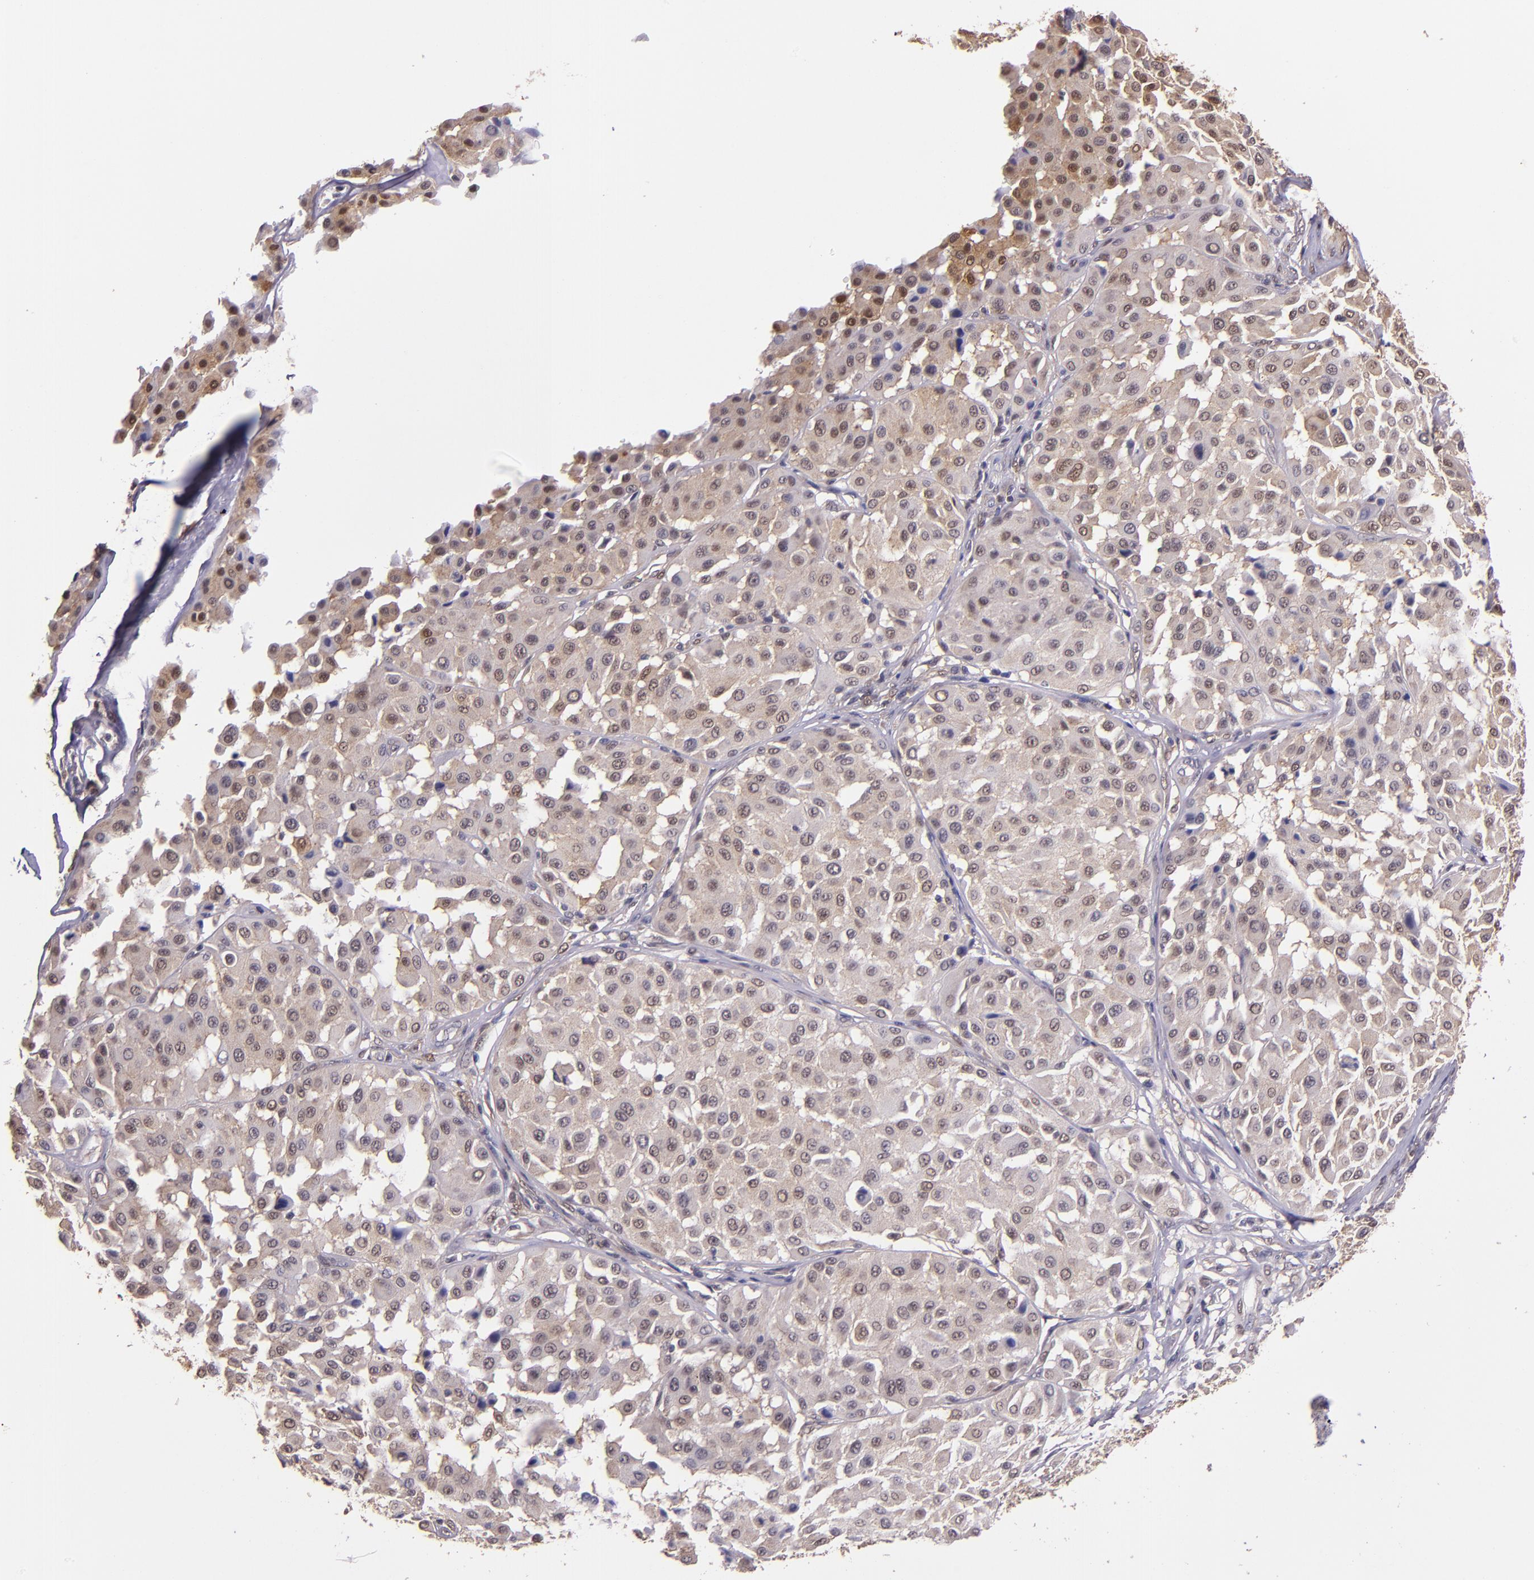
{"staining": {"intensity": "weak", "quantity": ">75%", "location": "cytoplasmic/membranous,nuclear"}, "tissue": "melanoma", "cell_type": "Tumor cells", "image_type": "cancer", "snomed": [{"axis": "morphology", "description": "Malignant melanoma, Metastatic site"}, {"axis": "topography", "description": "Soft tissue"}], "caption": "Protein staining reveals weak cytoplasmic/membranous and nuclear staining in about >75% of tumor cells in malignant melanoma (metastatic site).", "gene": "STAT6", "patient": {"sex": "male", "age": 41}}